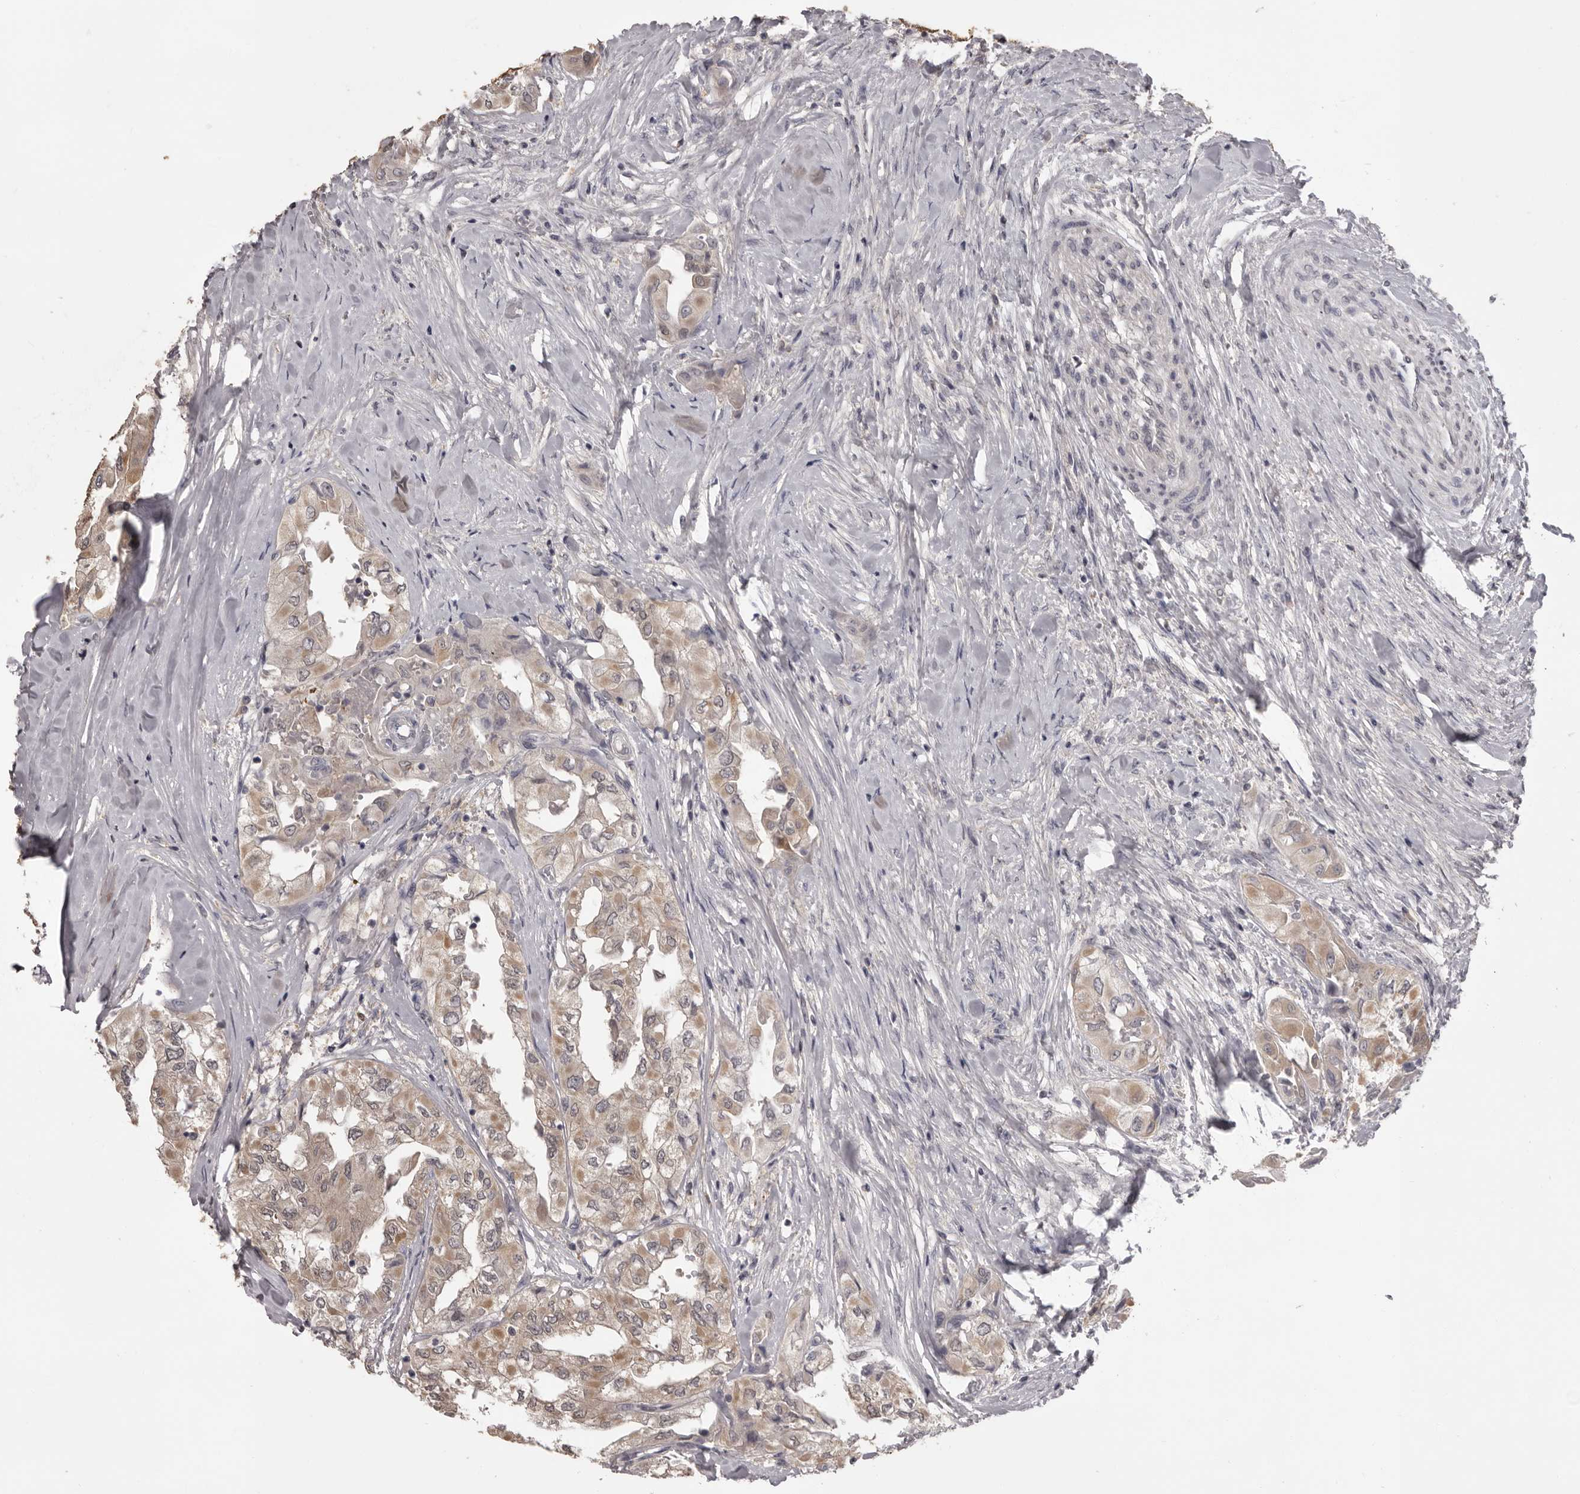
{"staining": {"intensity": "moderate", "quantity": ">75%", "location": "cytoplasmic/membranous"}, "tissue": "thyroid cancer", "cell_type": "Tumor cells", "image_type": "cancer", "snomed": [{"axis": "morphology", "description": "Papillary adenocarcinoma, NOS"}, {"axis": "topography", "description": "Thyroid gland"}], "caption": "A photomicrograph of thyroid cancer stained for a protein displays moderate cytoplasmic/membranous brown staining in tumor cells.", "gene": "MDH1", "patient": {"sex": "female", "age": 59}}